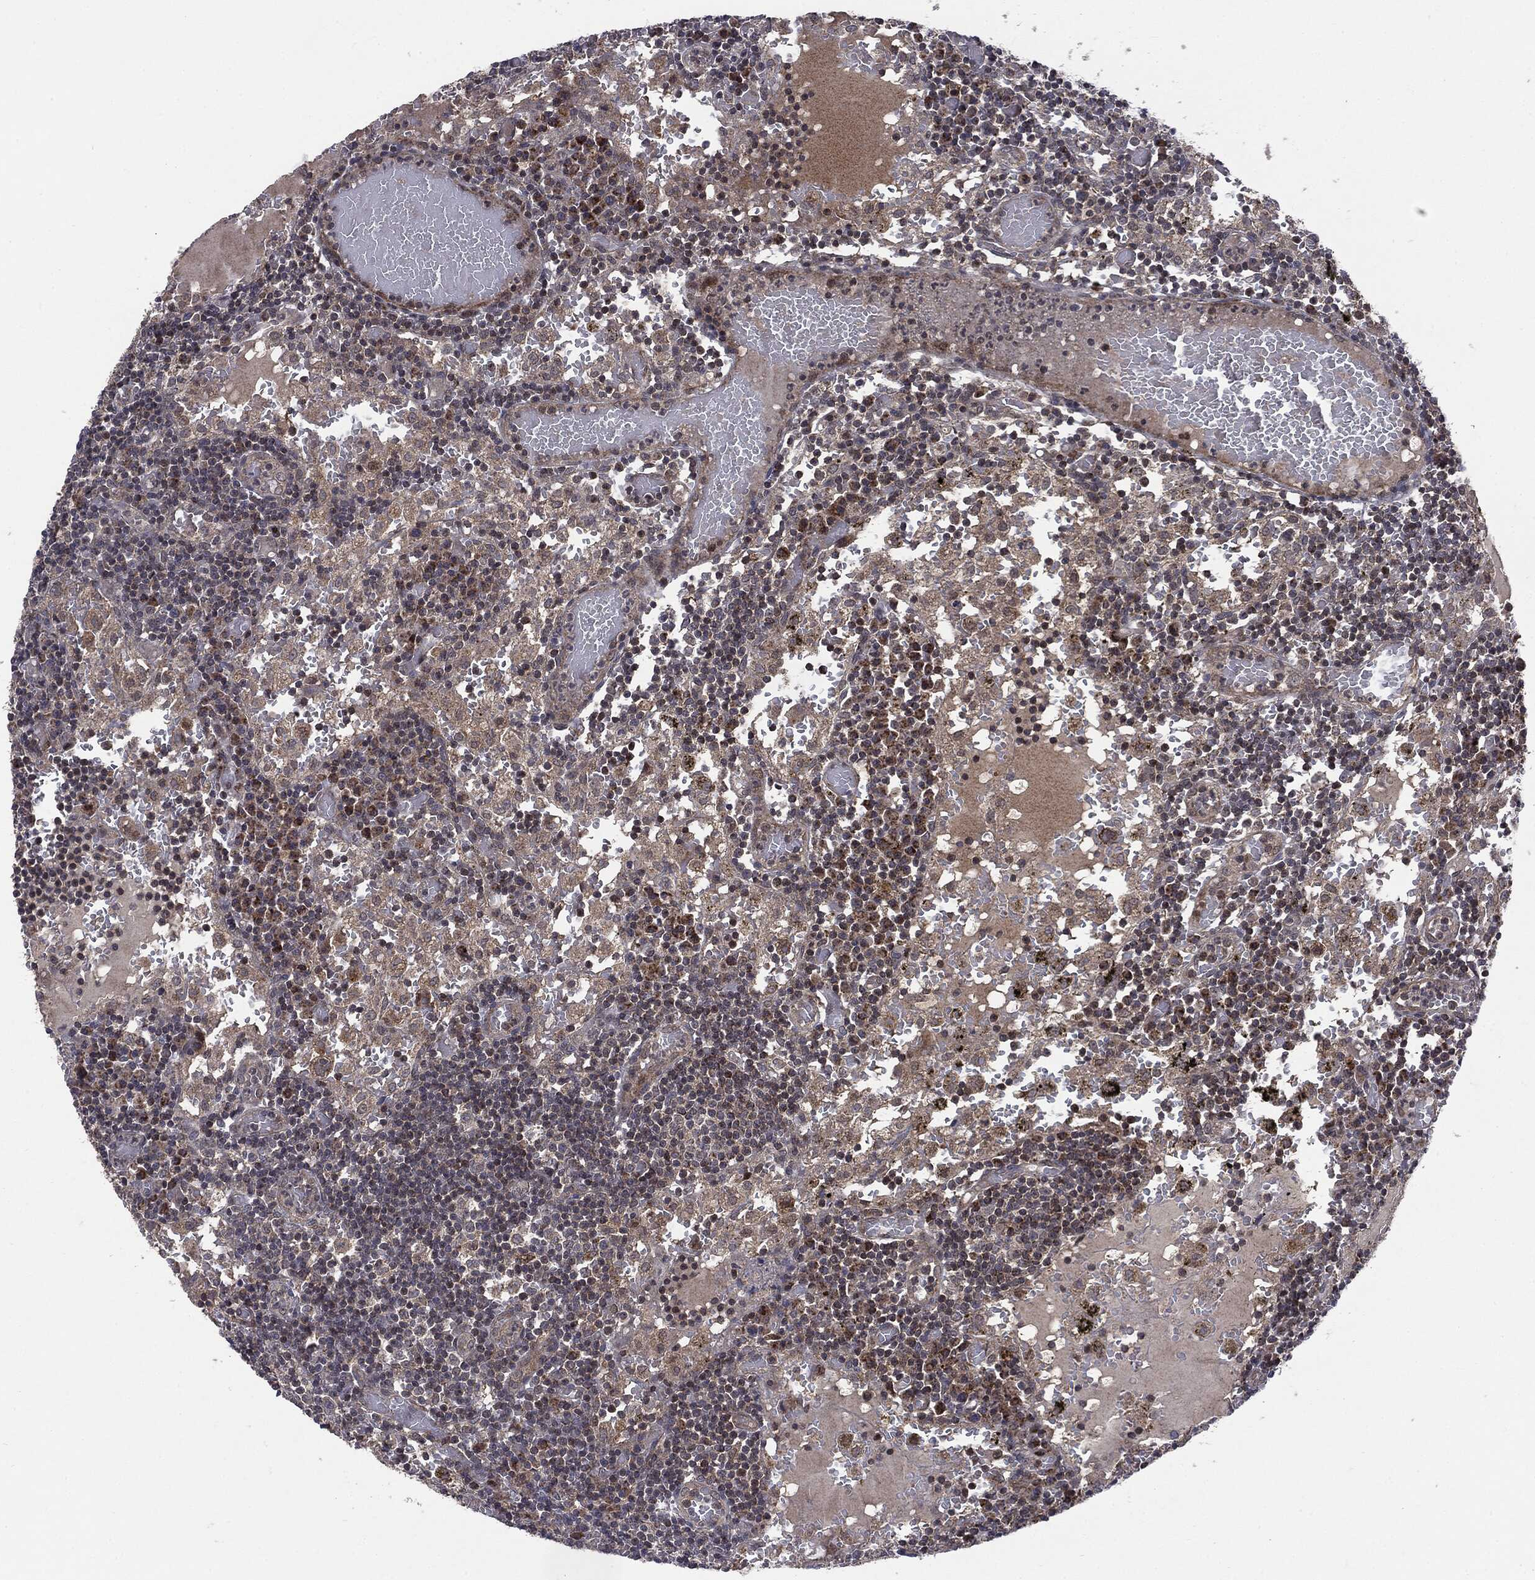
{"staining": {"intensity": "weak", "quantity": "<25%", "location": "nuclear"}, "tissue": "lymph node", "cell_type": "Germinal center cells", "image_type": "normal", "snomed": [{"axis": "morphology", "description": "Normal tissue, NOS"}, {"axis": "topography", "description": "Lymph node"}], "caption": "An IHC micrograph of benign lymph node is shown. There is no staining in germinal center cells of lymph node. The staining was performed using DAB to visualize the protein expression in brown, while the nuclei were stained in blue with hematoxylin (Magnification: 20x).", "gene": "PTPA", "patient": {"sex": "male", "age": 62}}